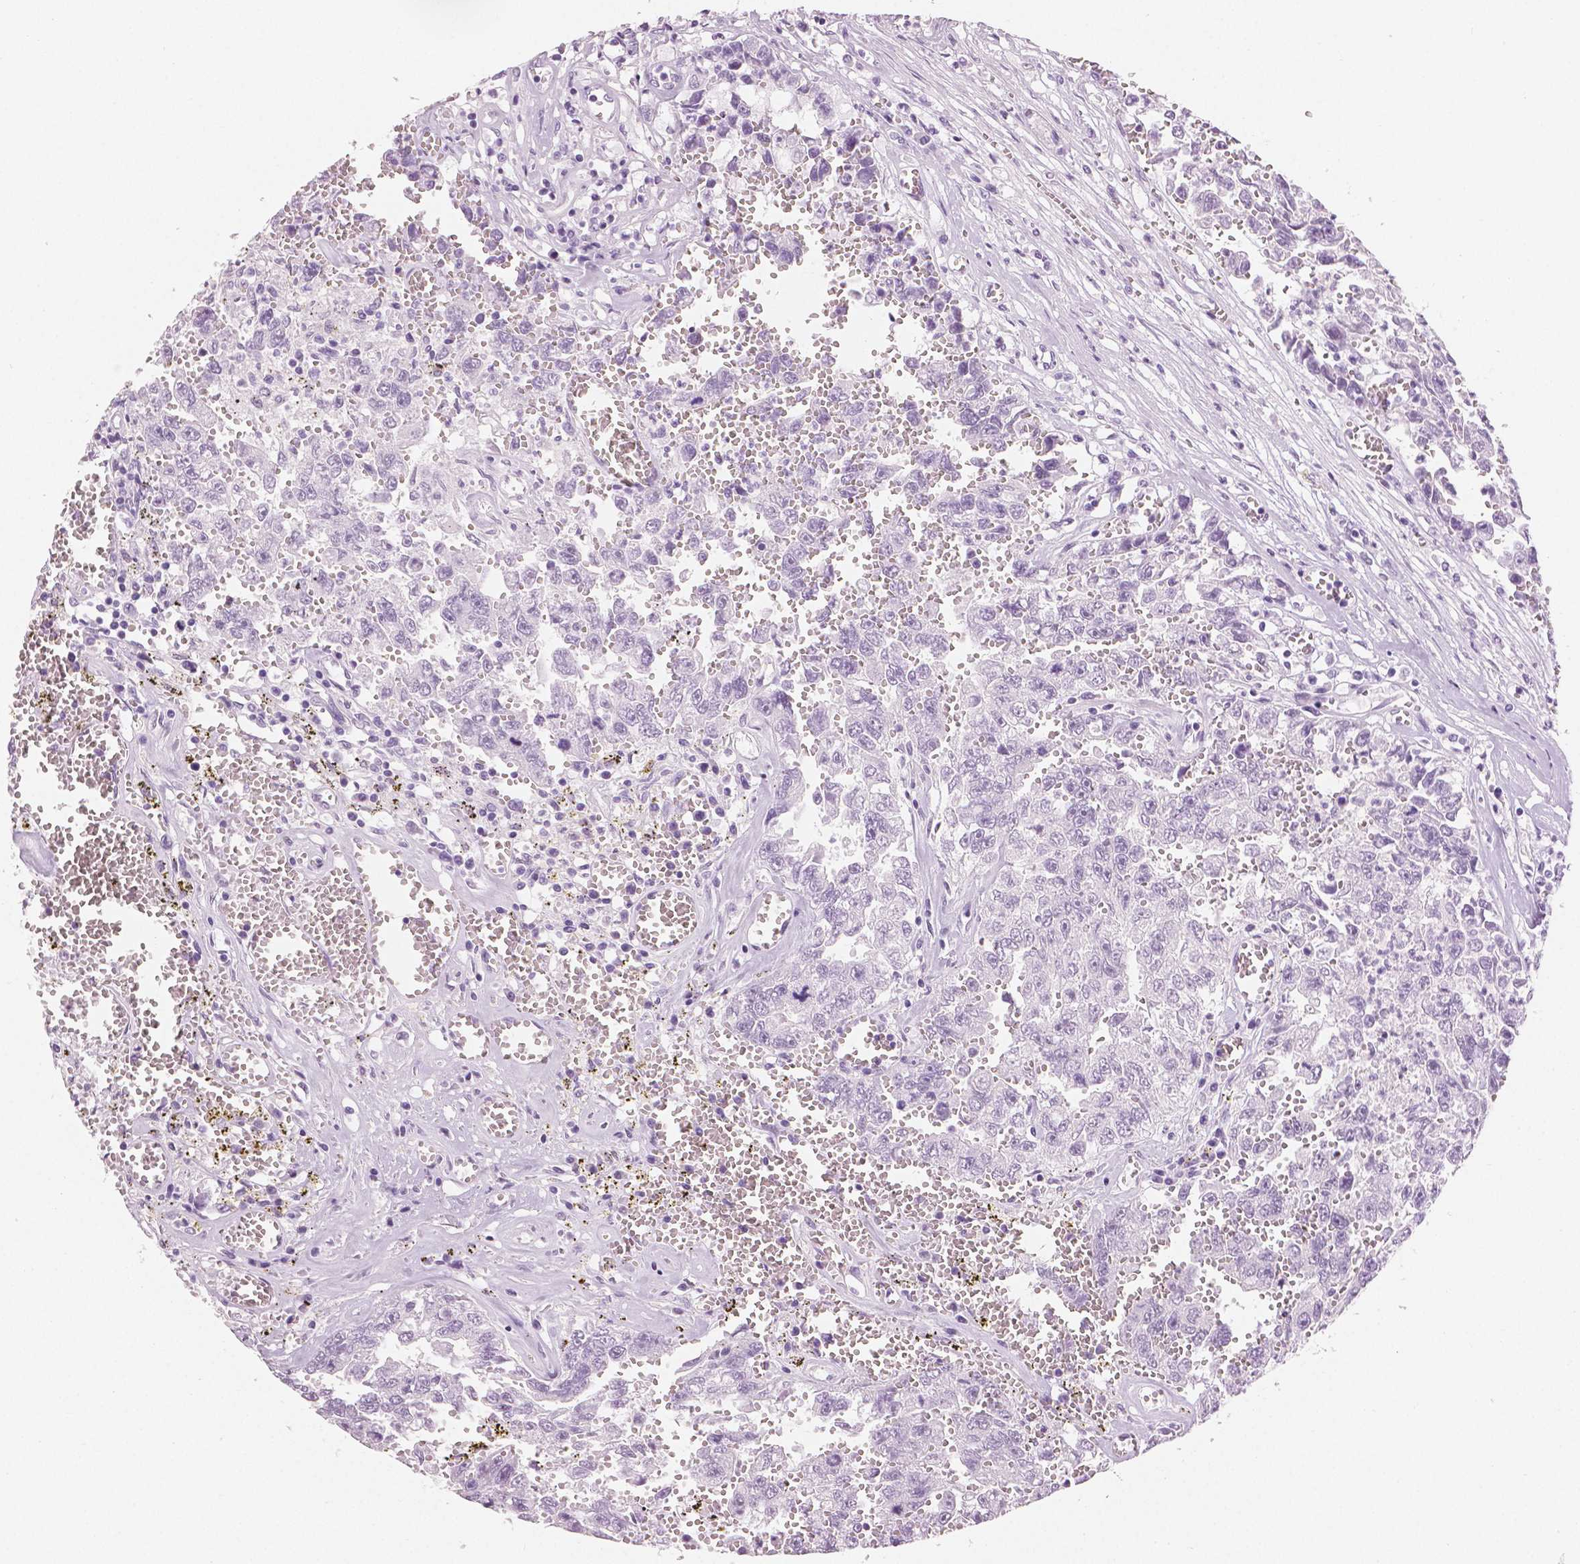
{"staining": {"intensity": "negative", "quantity": "none", "location": "none"}, "tissue": "testis cancer", "cell_type": "Tumor cells", "image_type": "cancer", "snomed": [{"axis": "morphology", "description": "Carcinoma, Embryonal, NOS"}, {"axis": "topography", "description": "Testis"}], "caption": "There is no significant expression in tumor cells of testis cancer. (DAB (3,3'-diaminobenzidine) immunohistochemistry (IHC) visualized using brightfield microscopy, high magnification).", "gene": "PLIN4", "patient": {"sex": "male", "age": 36}}